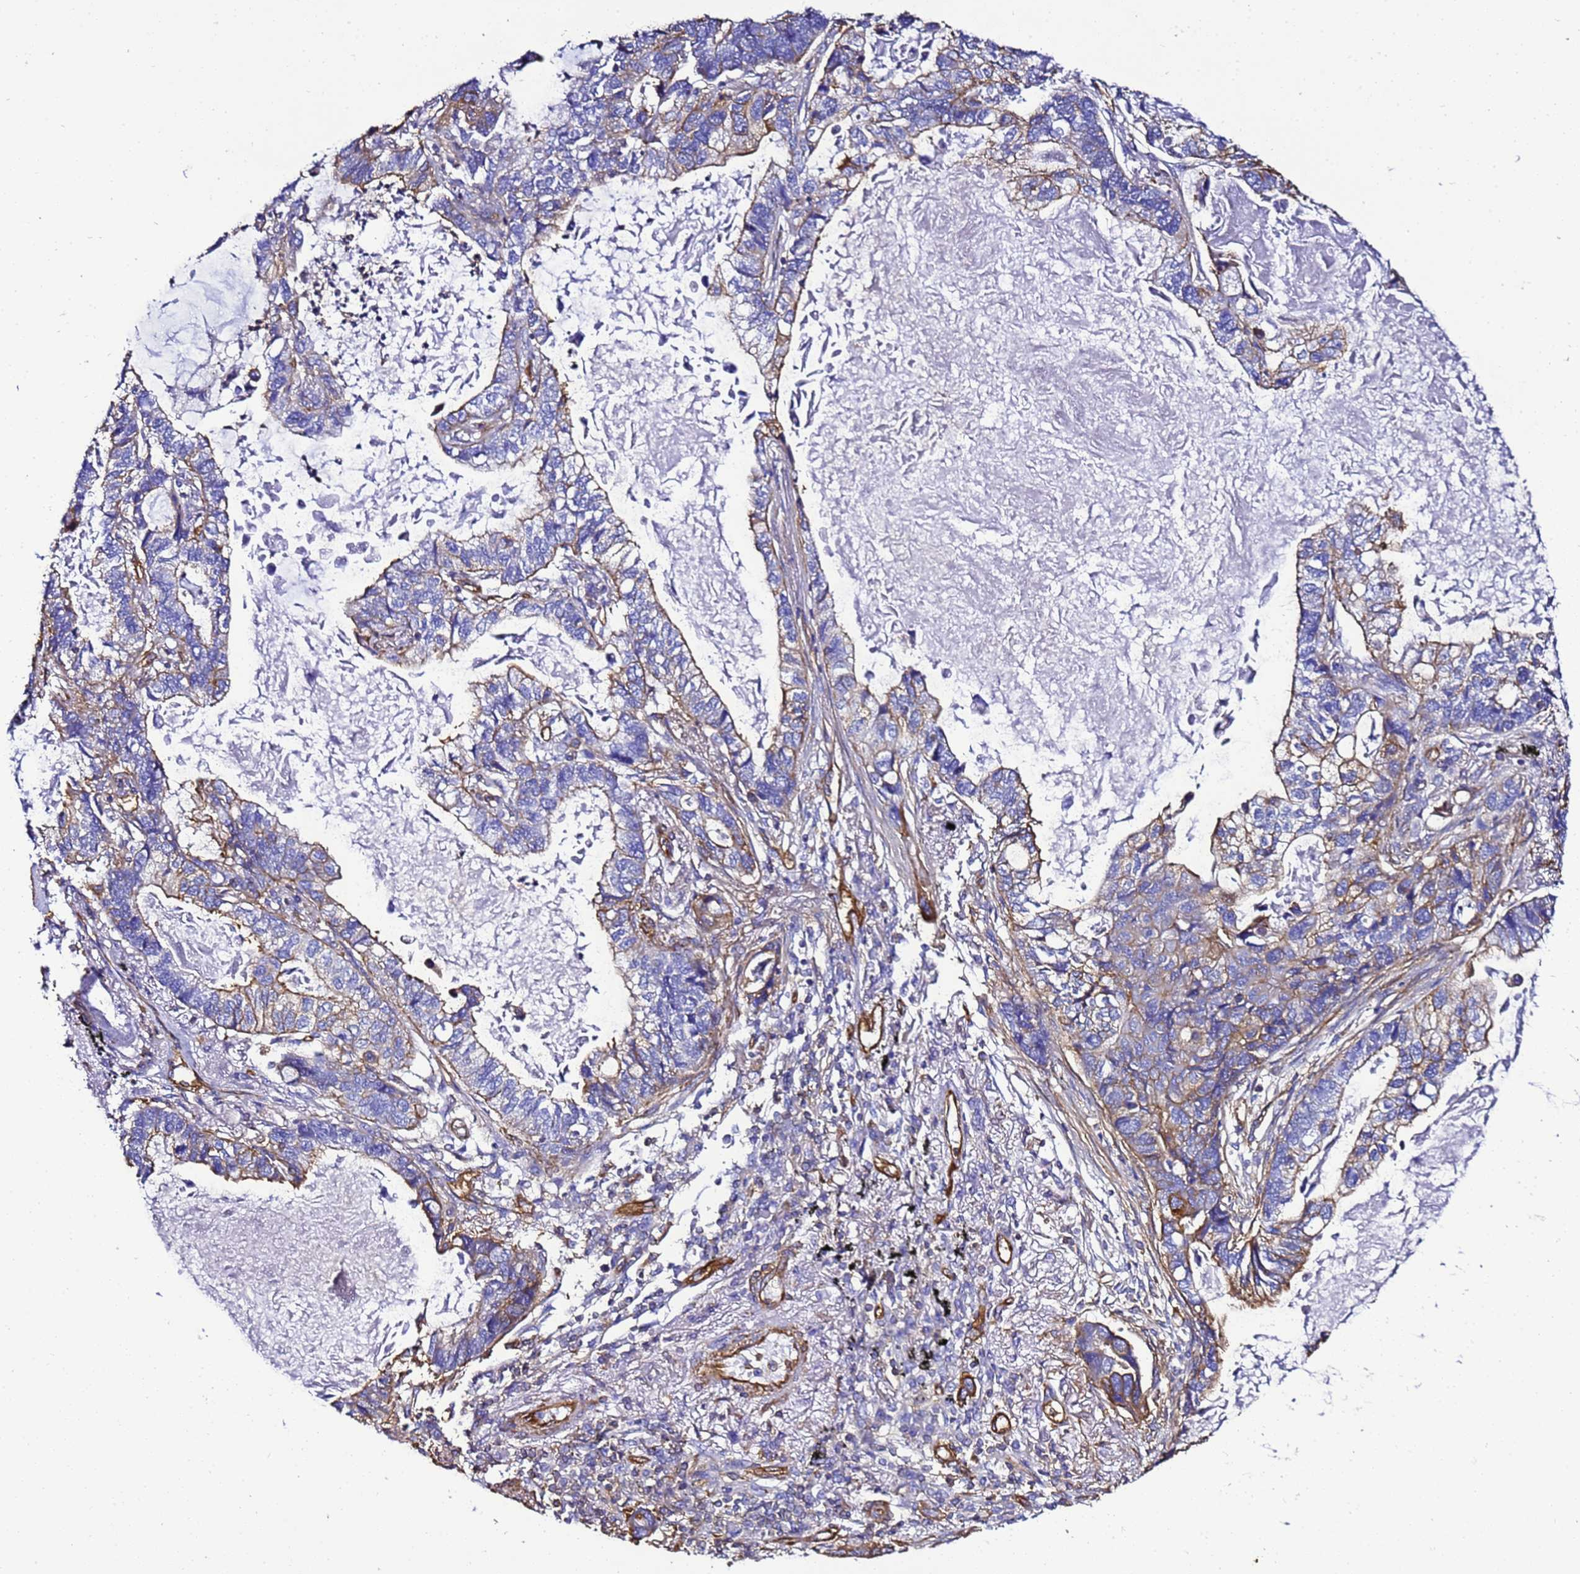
{"staining": {"intensity": "weak", "quantity": "<25%", "location": "cytoplasmic/membranous"}, "tissue": "lung cancer", "cell_type": "Tumor cells", "image_type": "cancer", "snomed": [{"axis": "morphology", "description": "Adenocarcinoma, NOS"}, {"axis": "topography", "description": "Lung"}], "caption": "Immunohistochemistry photomicrograph of human lung cancer (adenocarcinoma) stained for a protein (brown), which demonstrates no positivity in tumor cells. (DAB immunohistochemistry (IHC) visualized using brightfield microscopy, high magnification).", "gene": "MYL12A", "patient": {"sex": "male", "age": 67}}